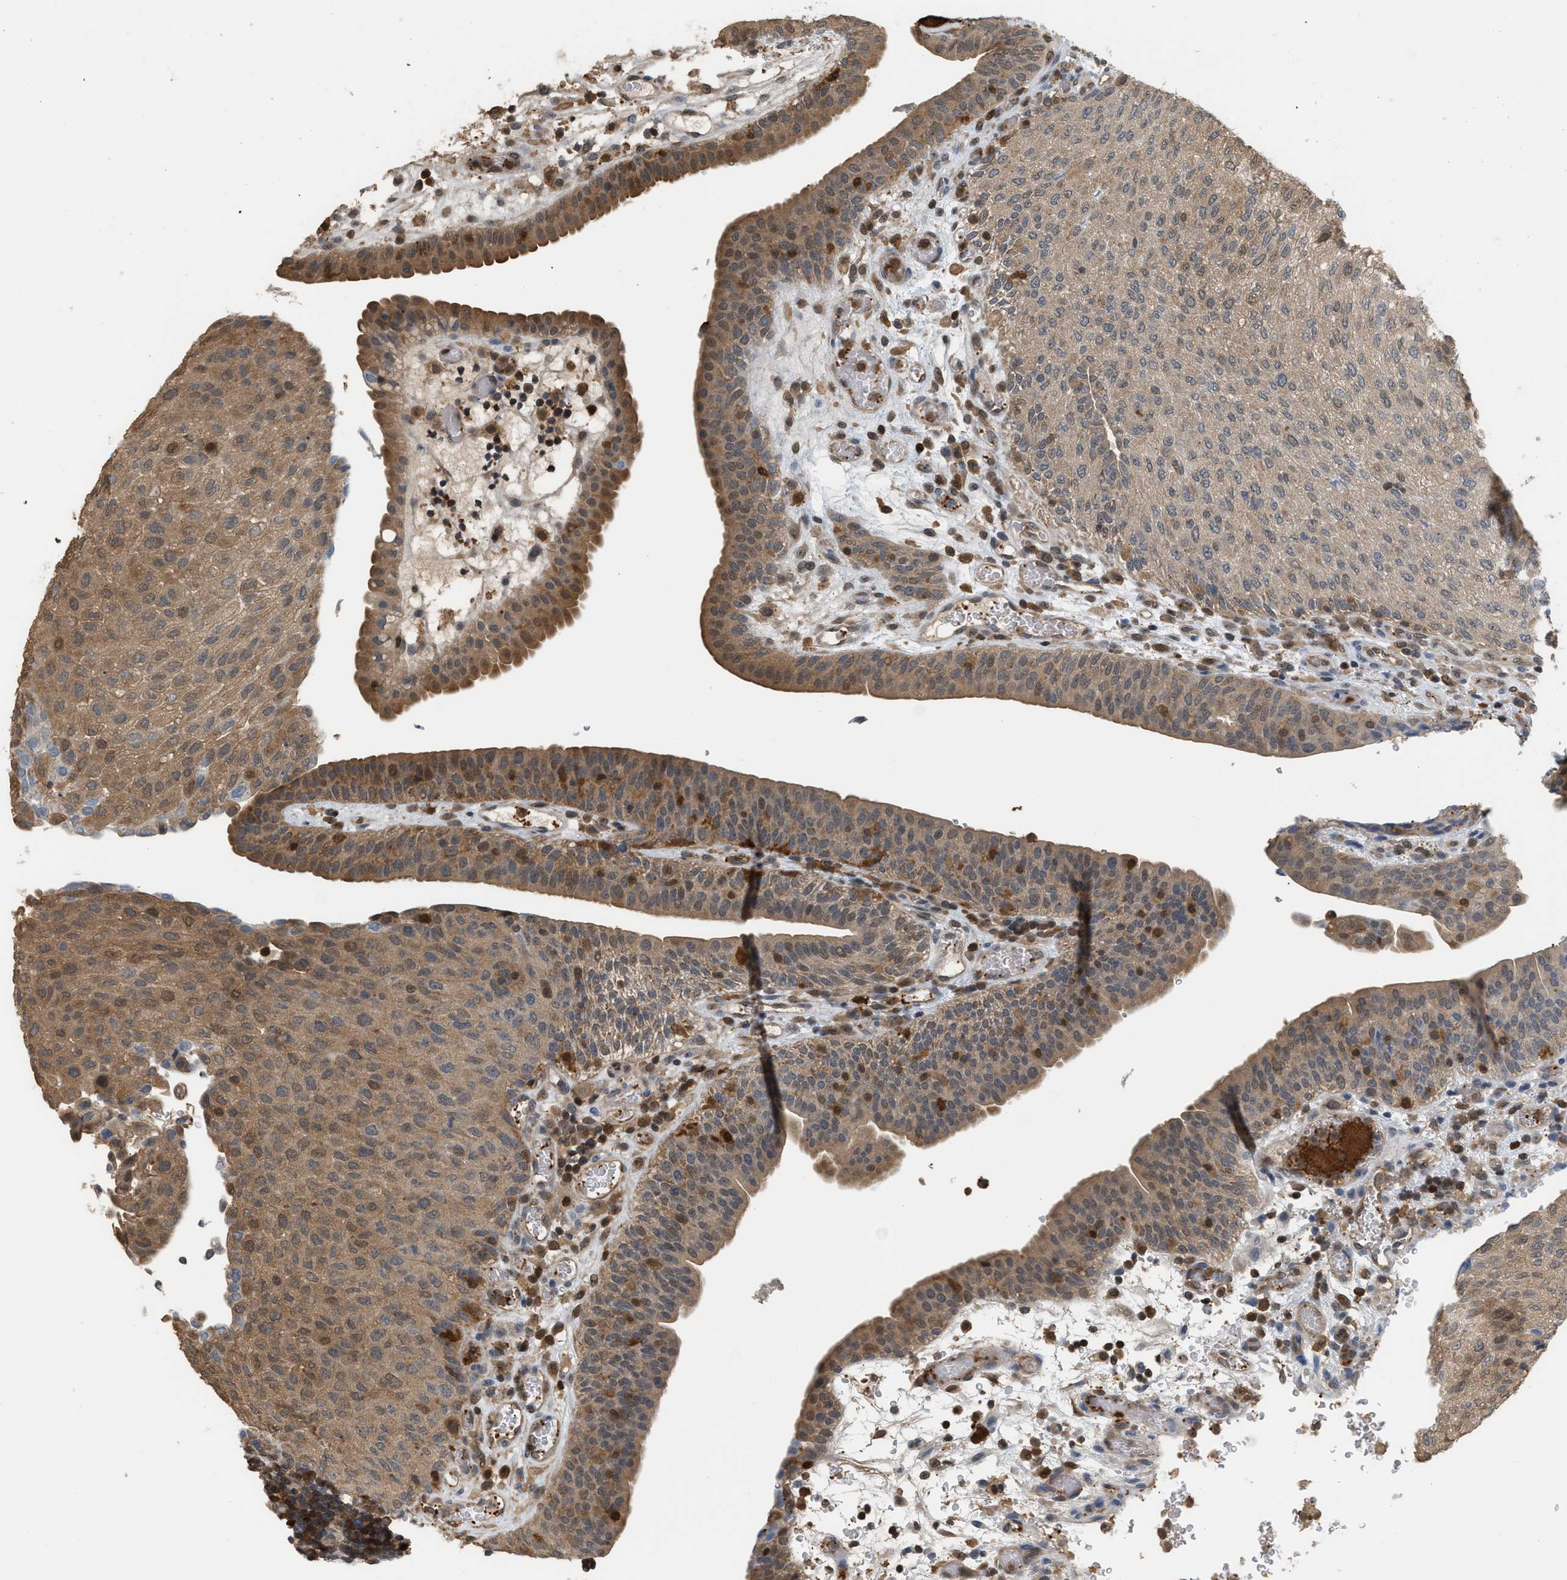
{"staining": {"intensity": "moderate", "quantity": "25%-75%", "location": "cytoplasmic/membranous"}, "tissue": "urothelial cancer", "cell_type": "Tumor cells", "image_type": "cancer", "snomed": [{"axis": "morphology", "description": "Urothelial carcinoma, Low grade"}, {"axis": "morphology", "description": "Urothelial carcinoma, High grade"}, {"axis": "topography", "description": "Urinary bladder"}], "caption": "Brown immunohistochemical staining in low-grade urothelial carcinoma demonstrates moderate cytoplasmic/membranous expression in approximately 25%-75% of tumor cells.", "gene": "MTPN", "patient": {"sex": "male", "age": 35}}